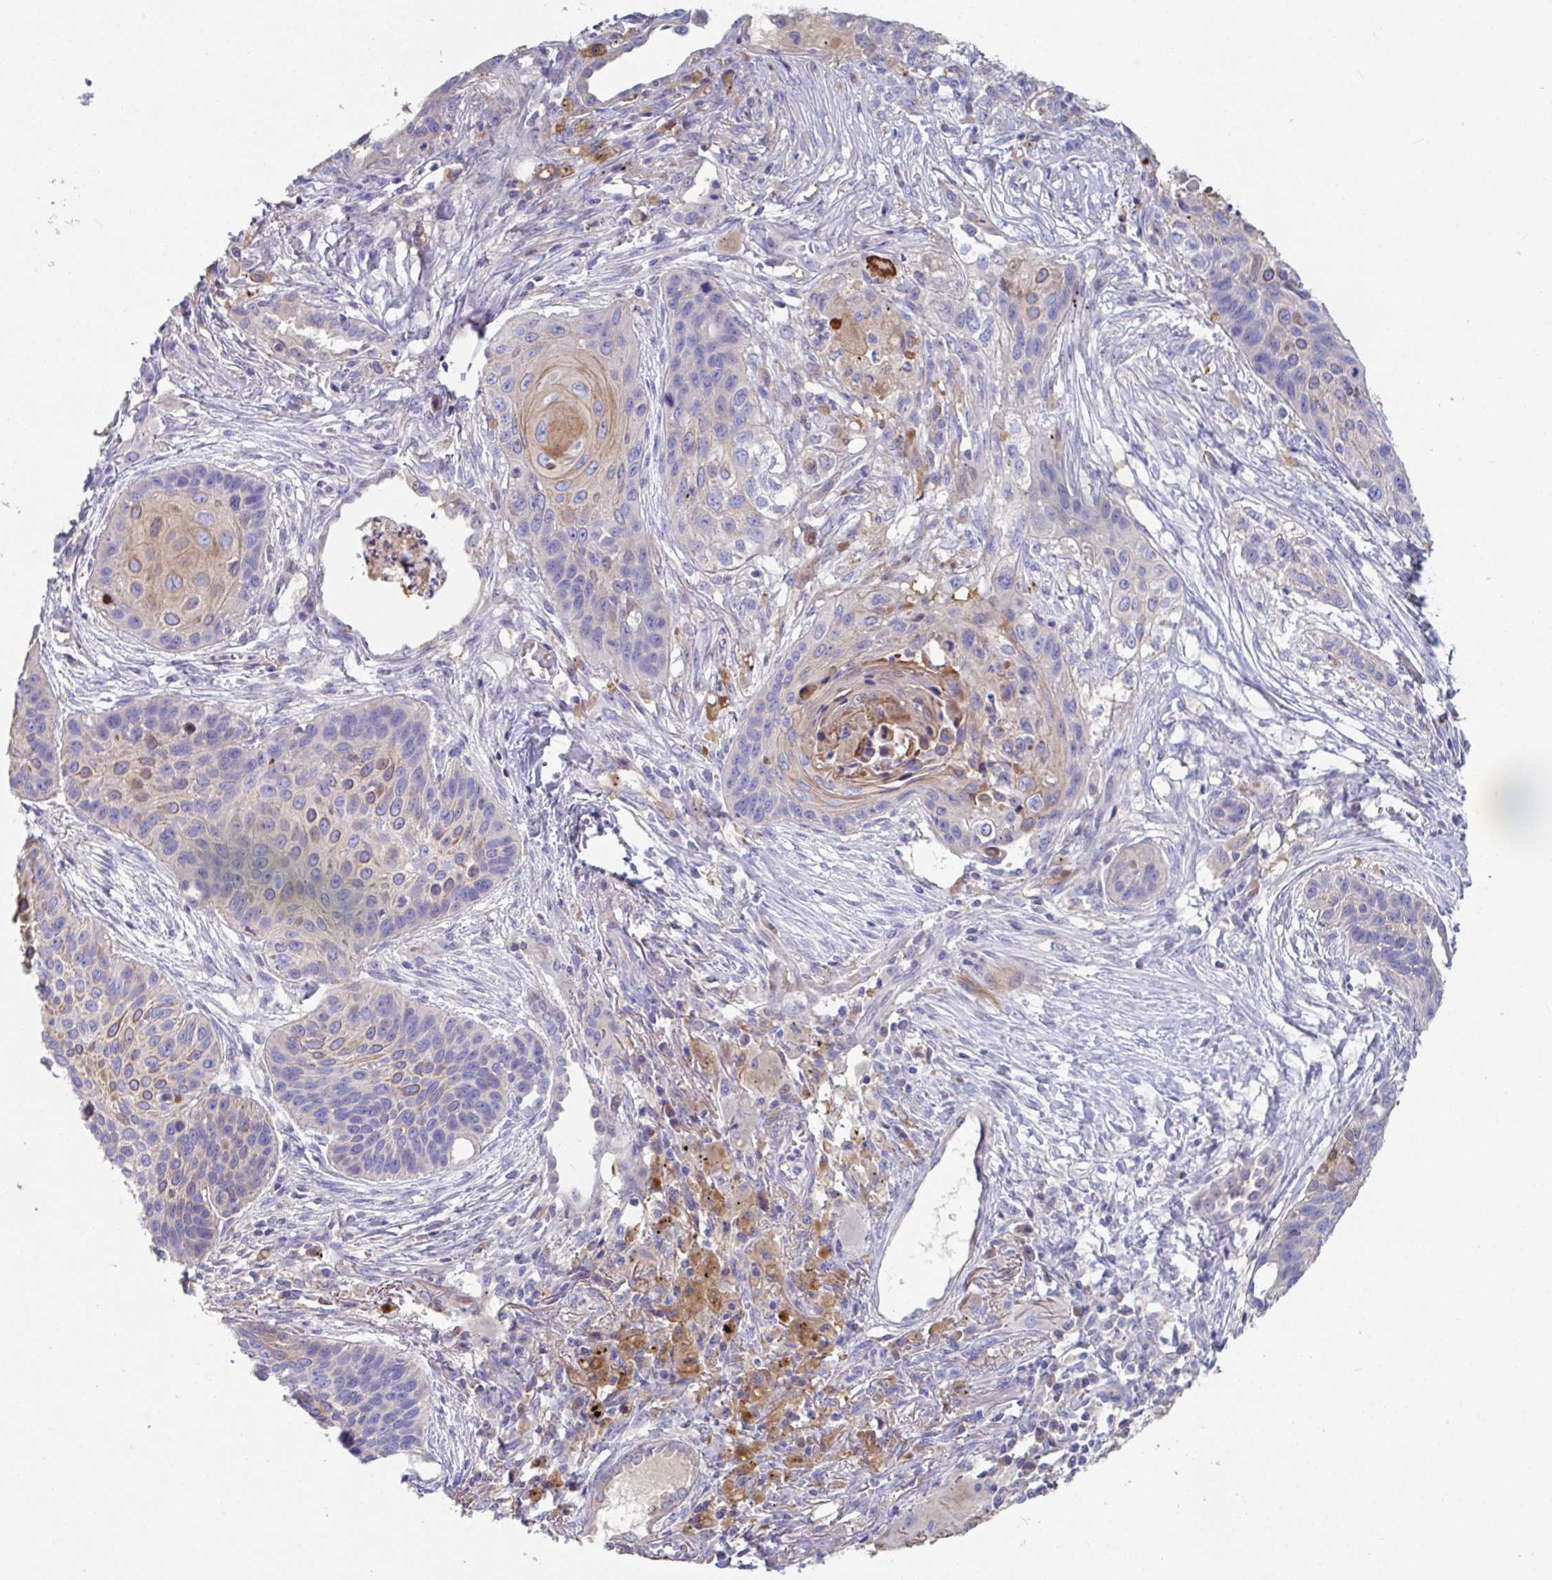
{"staining": {"intensity": "moderate", "quantity": "<25%", "location": "cytoplasmic/membranous"}, "tissue": "lung cancer", "cell_type": "Tumor cells", "image_type": "cancer", "snomed": [{"axis": "morphology", "description": "Squamous cell carcinoma, NOS"}, {"axis": "topography", "description": "Lung"}], "caption": "Immunohistochemical staining of squamous cell carcinoma (lung) exhibits moderate cytoplasmic/membranous protein expression in approximately <25% of tumor cells. Nuclei are stained in blue.", "gene": "ANO5", "patient": {"sex": "male", "age": 71}}